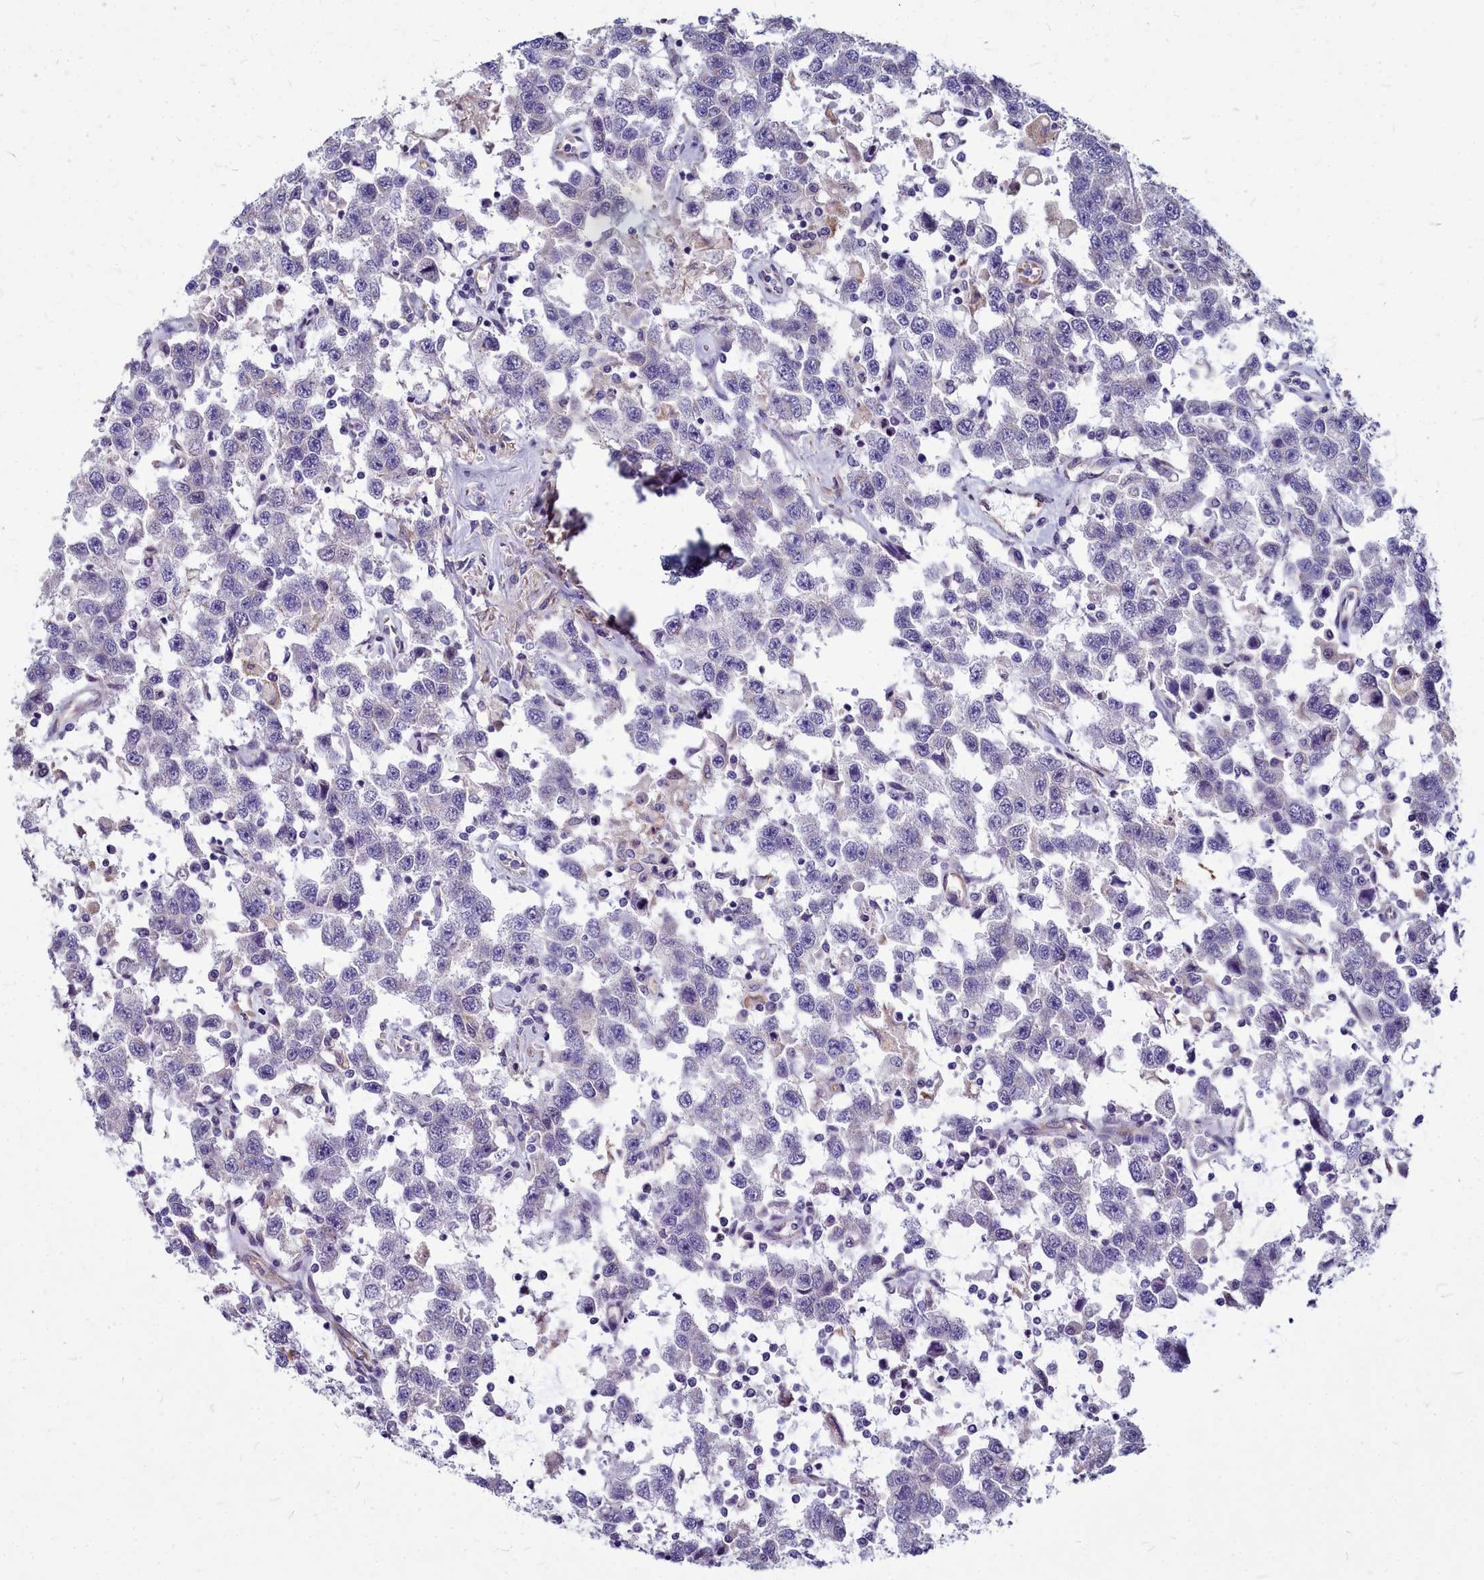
{"staining": {"intensity": "negative", "quantity": "none", "location": "none"}, "tissue": "testis cancer", "cell_type": "Tumor cells", "image_type": "cancer", "snomed": [{"axis": "morphology", "description": "Seminoma, NOS"}, {"axis": "topography", "description": "Testis"}], "caption": "The image exhibits no significant staining in tumor cells of testis cancer. (Immunohistochemistry, brightfield microscopy, high magnification).", "gene": "SMPD4", "patient": {"sex": "male", "age": 41}}